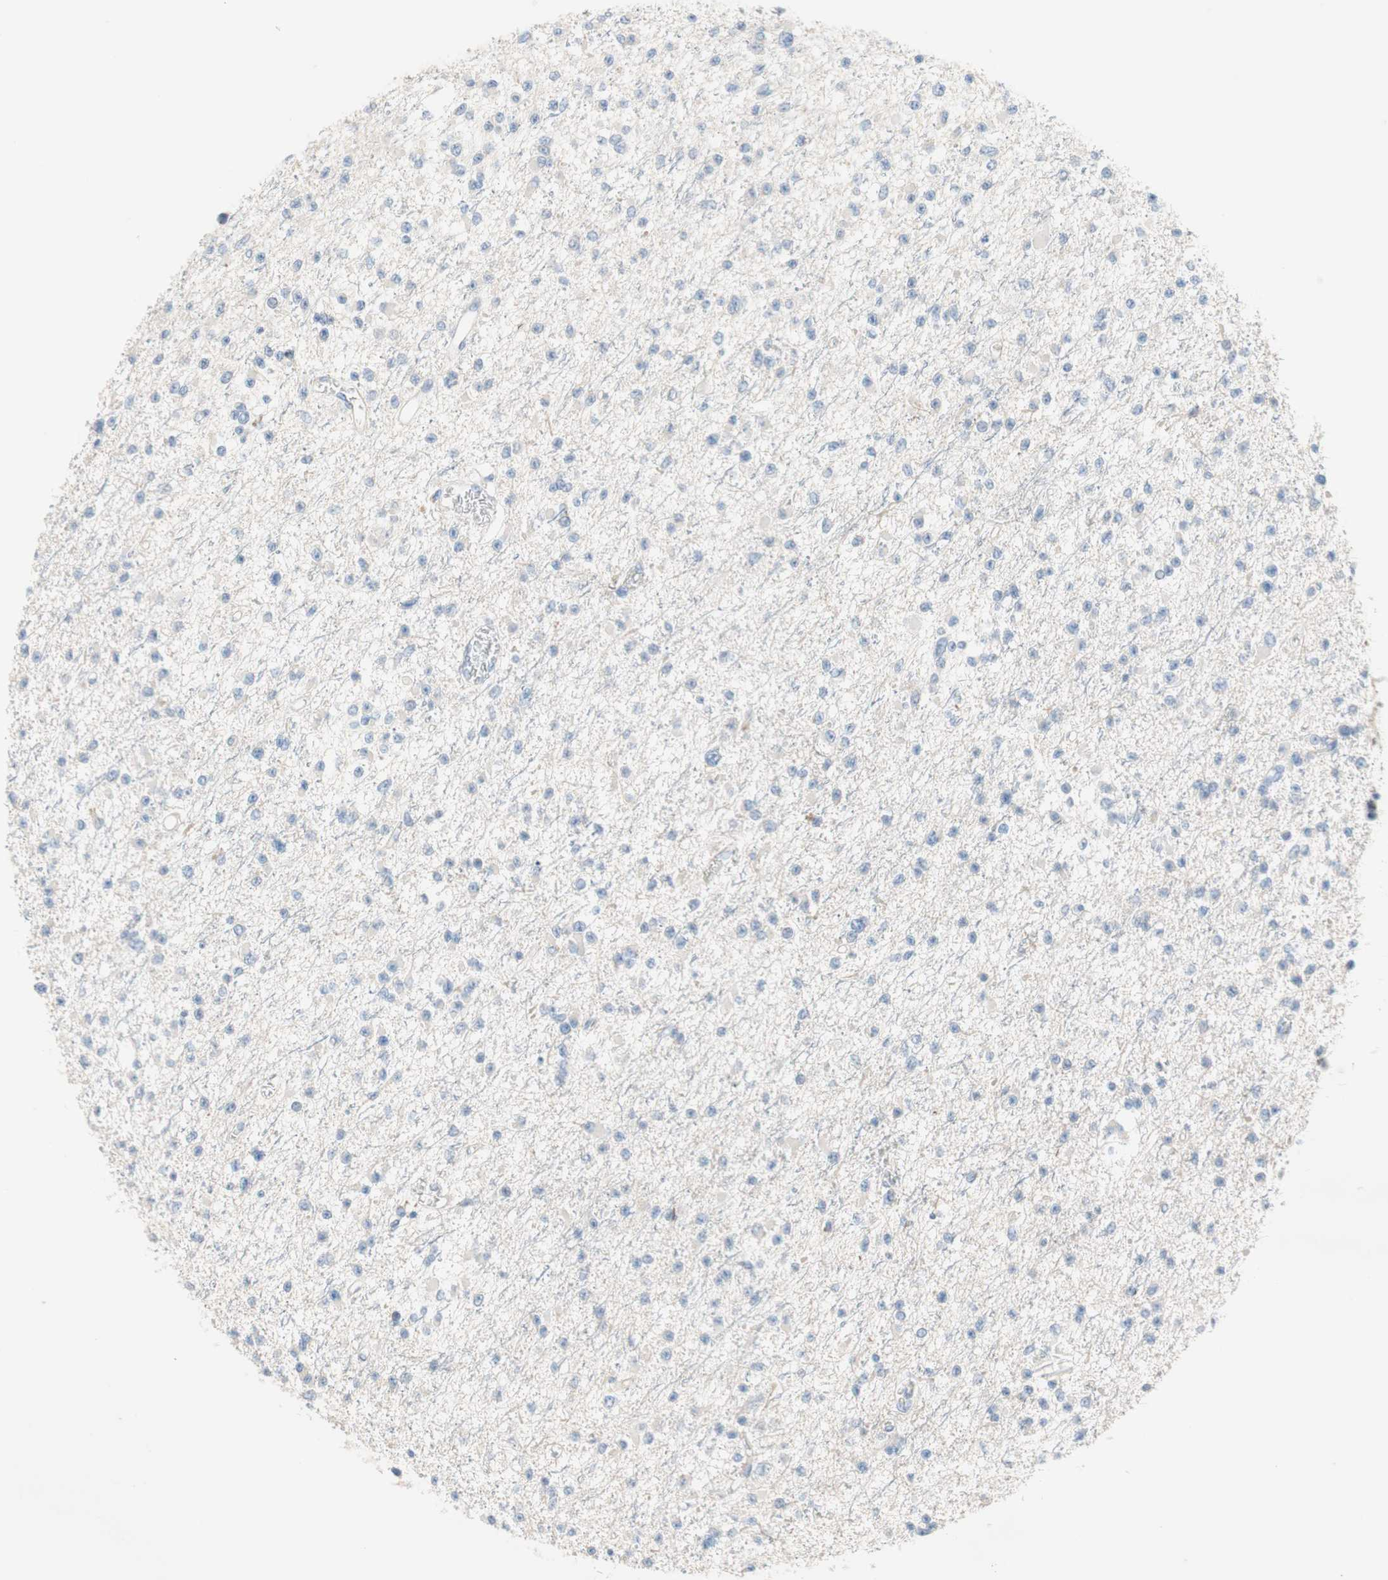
{"staining": {"intensity": "negative", "quantity": "none", "location": "none"}, "tissue": "glioma", "cell_type": "Tumor cells", "image_type": "cancer", "snomed": [{"axis": "morphology", "description": "Glioma, malignant, Low grade"}, {"axis": "topography", "description": "Brain"}], "caption": "There is no significant positivity in tumor cells of glioma.", "gene": "PDZK1", "patient": {"sex": "female", "age": 22}}